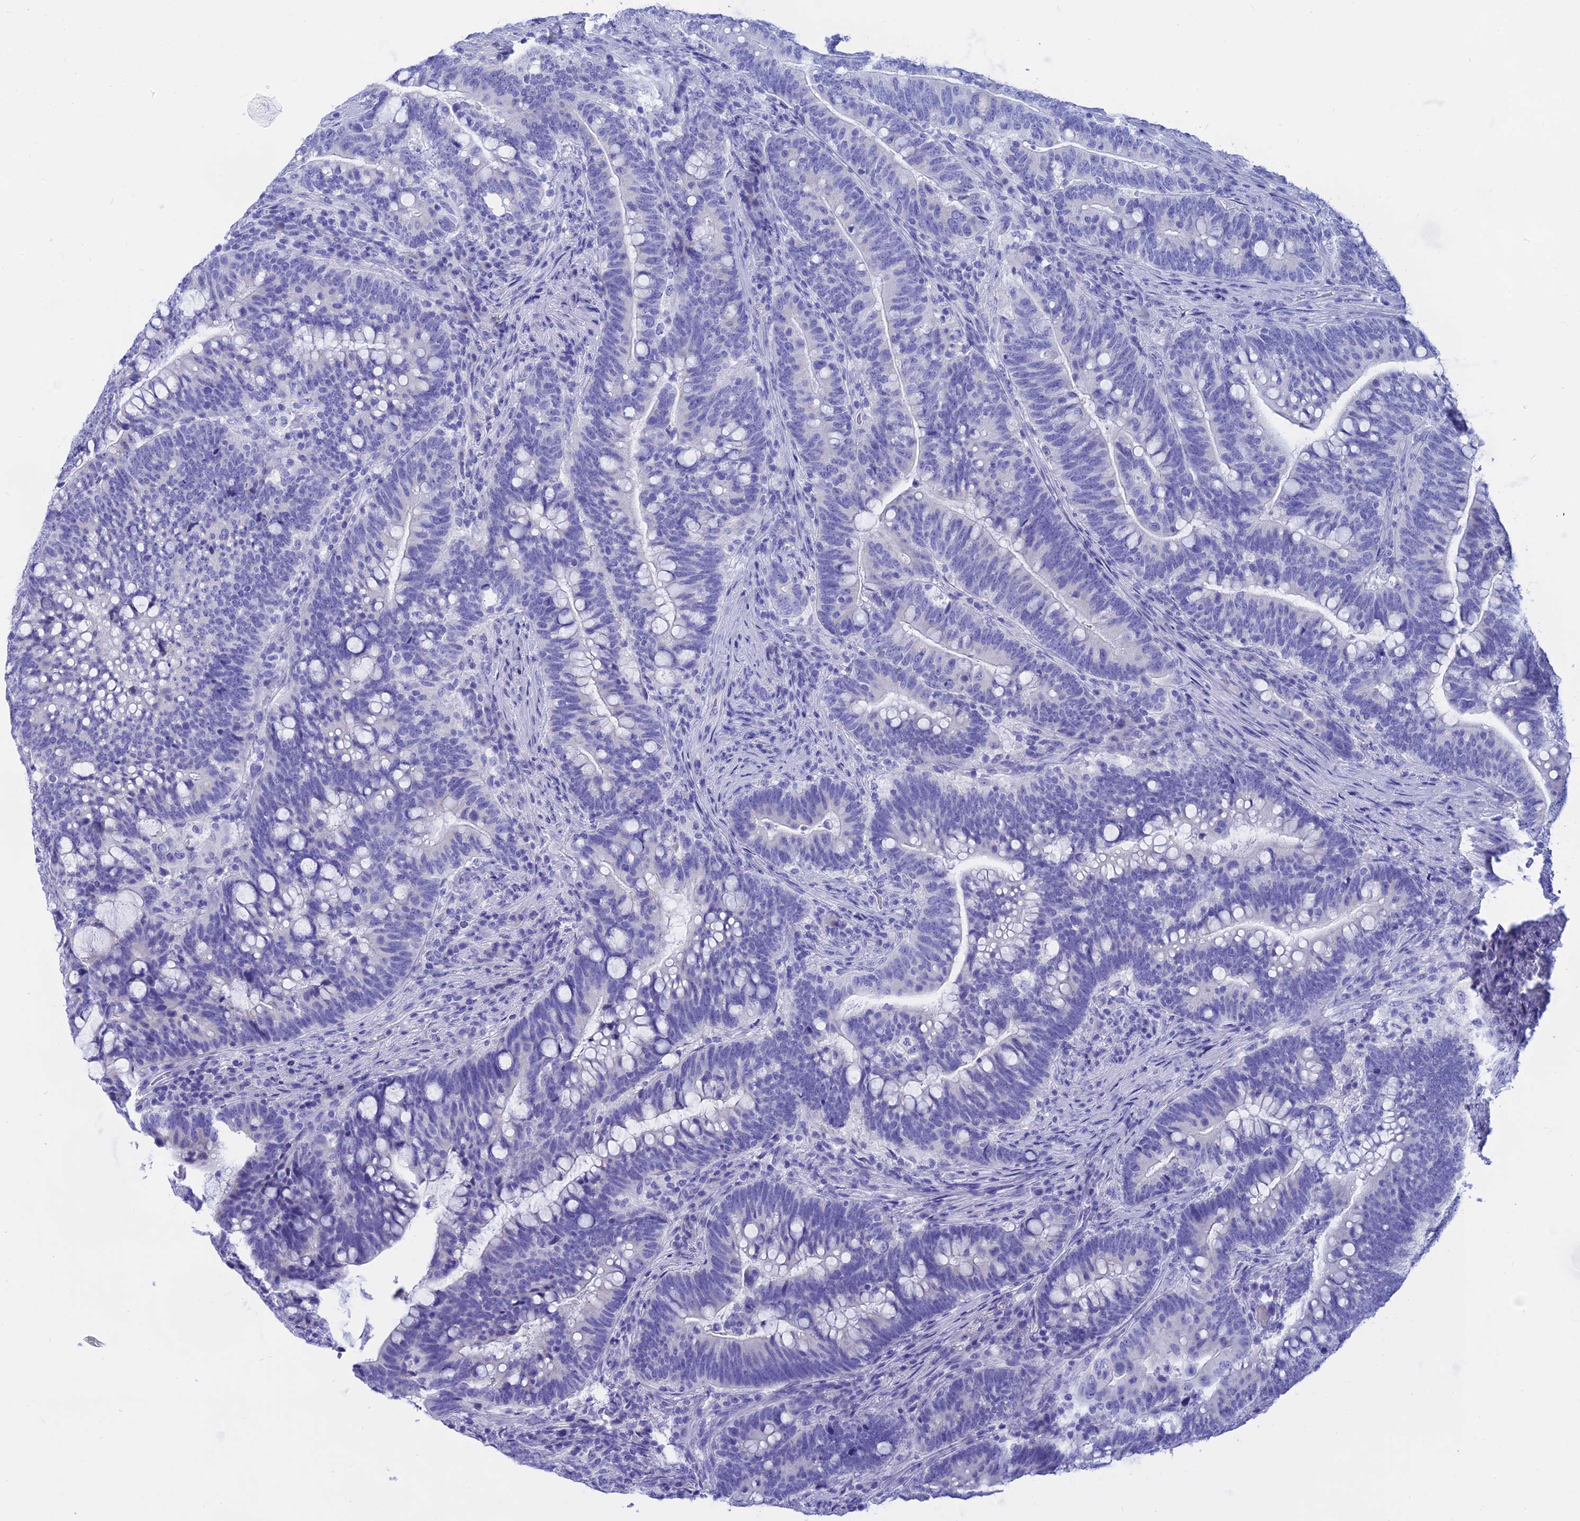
{"staining": {"intensity": "negative", "quantity": "none", "location": "none"}, "tissue": "colorectal cancer", "cell_type": "Tumor cells", "image_type": "cancer", "snomed": [{"axis": "morphology", "description": "Normal tissue, NOS"}, {"axis": "morphology", "description": "Adenocarcinoma, NOS"}, {"axis": "topography", "description": "Colon"}], "caption": "Histopathology image shows no significant protein positivity in tumor cells of colorectal cancer.", "gene": "ISCA1", "patient": {"sex": "female", "age": 66}}